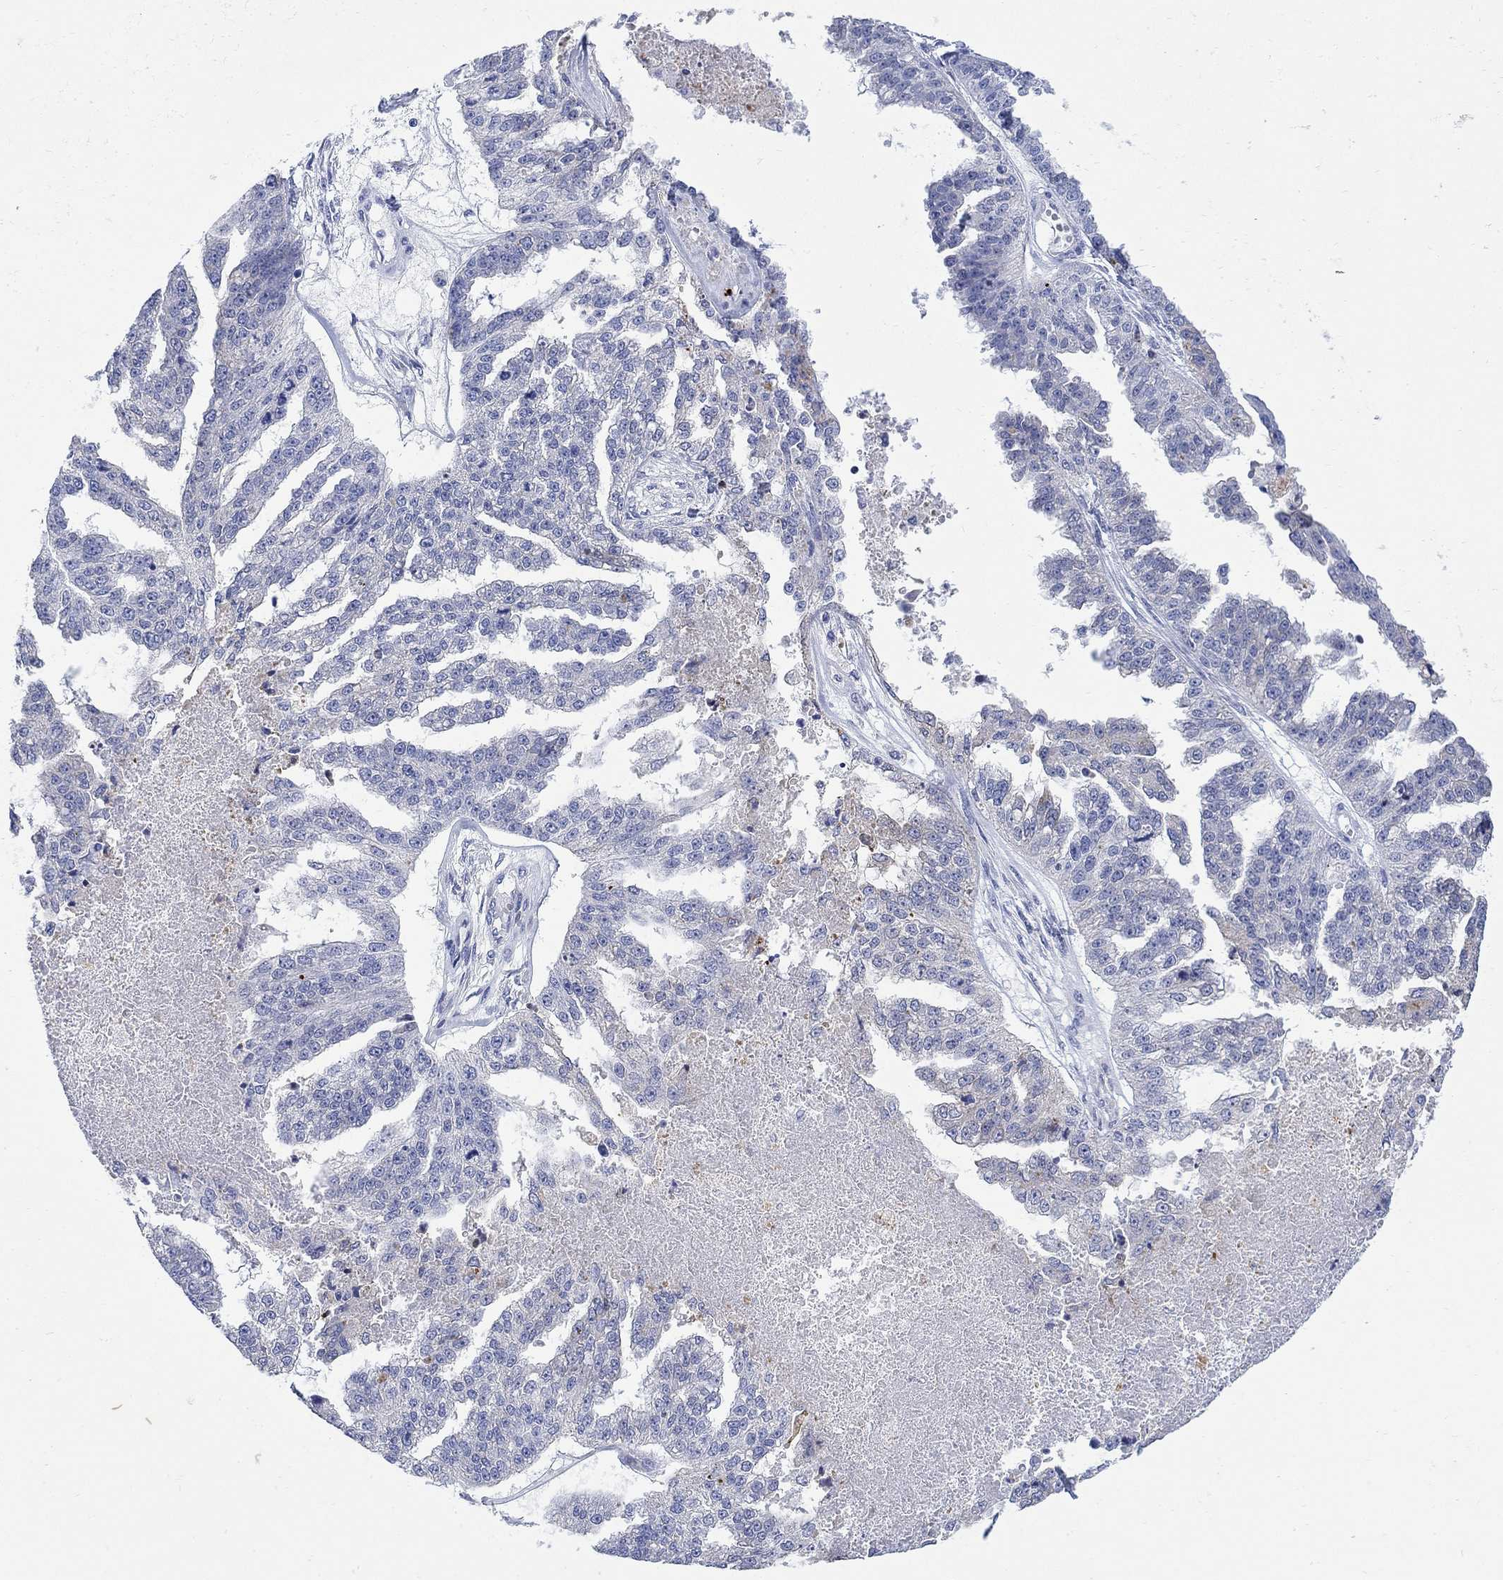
{"staining": {"intensity": "weak", "quantity": "<25%", "location": "cytoplasmic/membranous"}, "tissue": "ovarian cancer", "cell_type": "Tumor cells", "image_type": "cancer", "snomed": [{"axis": "morphology", "description": "Cystadenocarcinoma, serous, NOS"}, {"axis": "topography", "description": "Ovary"}], "caption": "Immunohistochemistry of ovarian serous cystadenocarcinoma demonstrates no positivity in tumor cells.", "gene": "MYL1", "patient": {"sex": "female", "age": 58}}